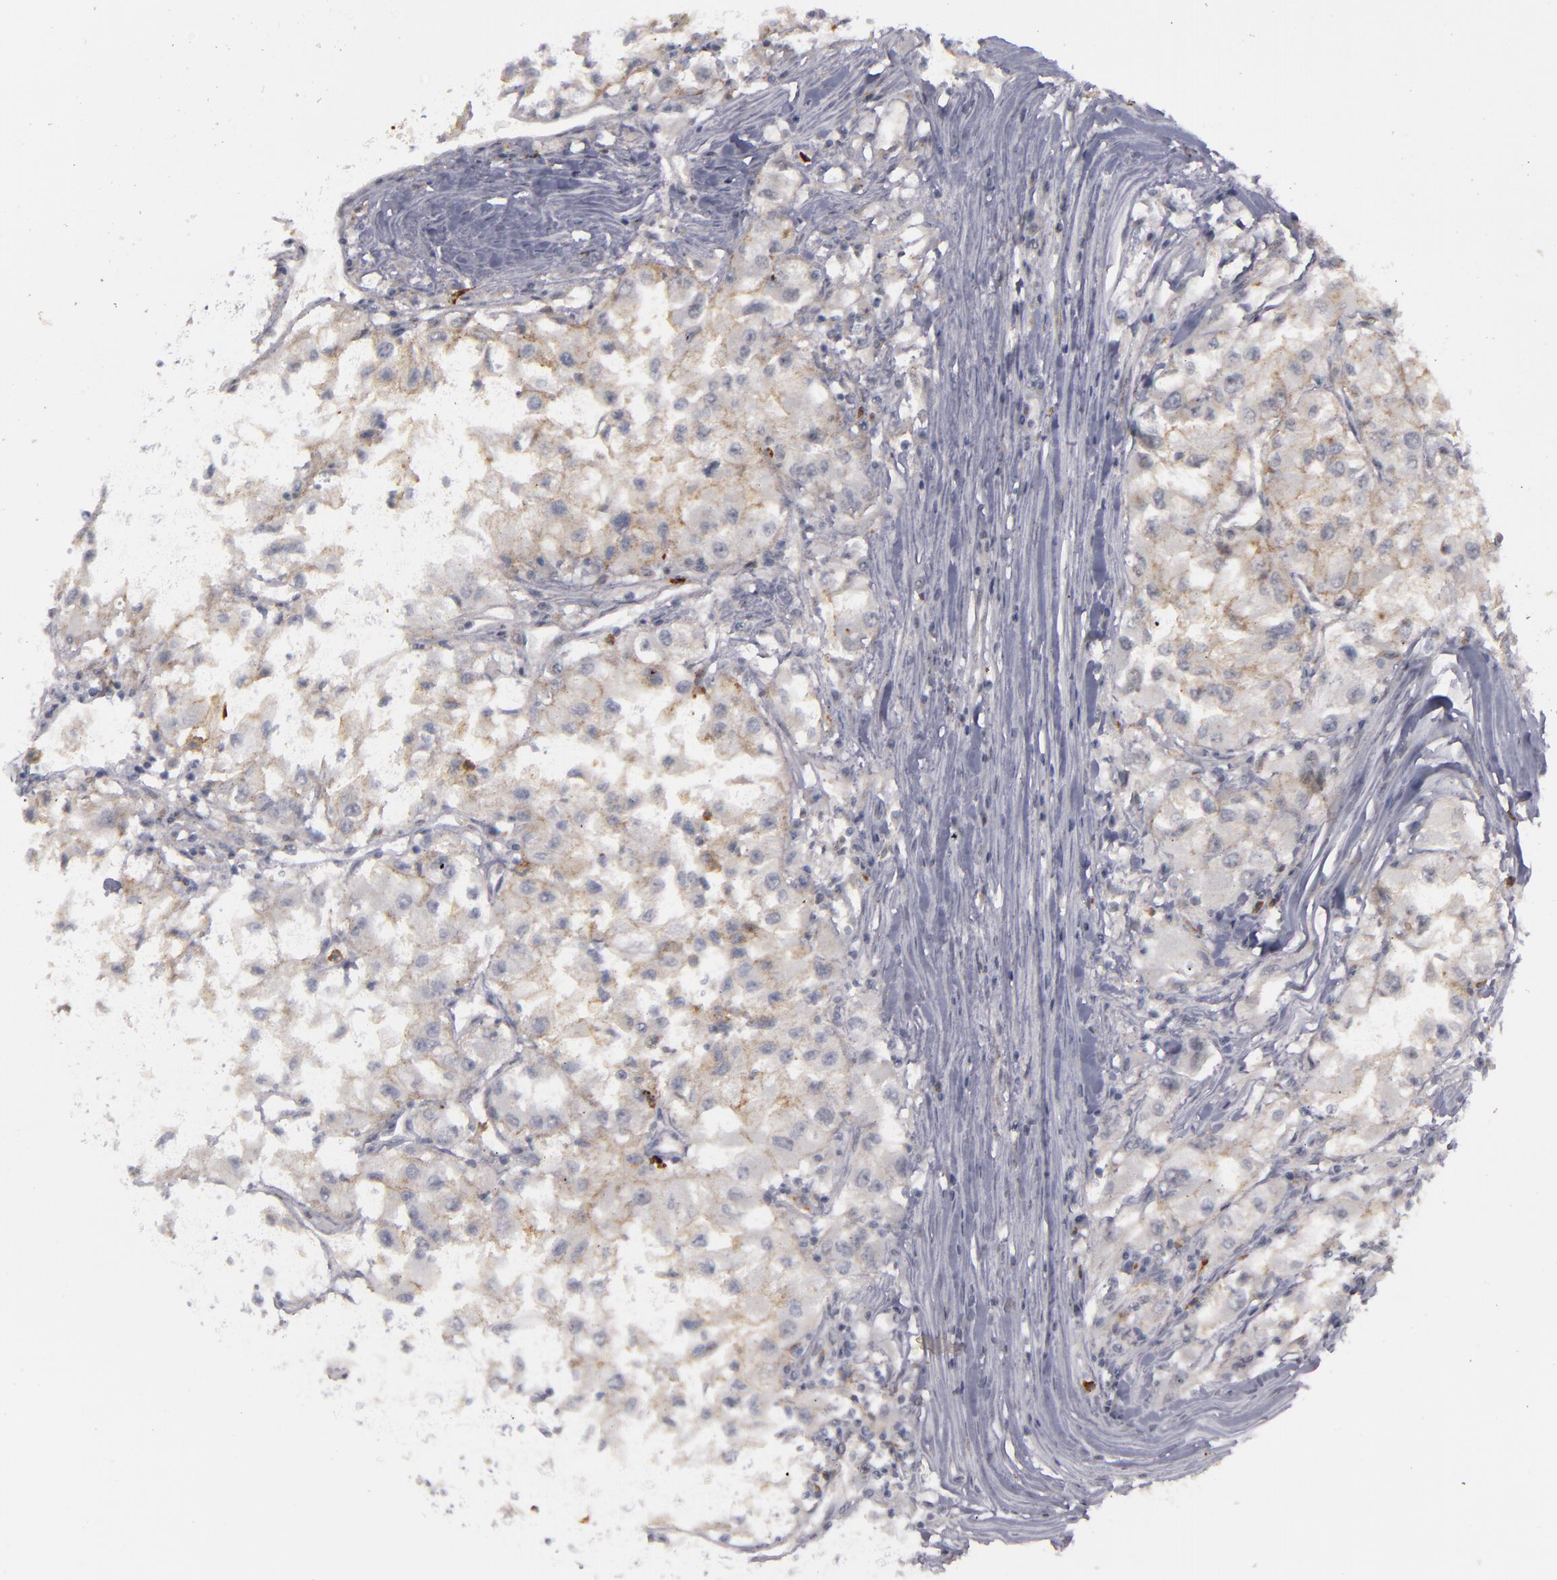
{"staining": {"intensity": "weak", "quantity": ">75%", "location": "cytoplasmic/membranous"}, "tissue": "renal cancer", "cell_type": "Tumor cells", "image_type": "cancer", "snomed": [{"axis": "morphology", "description": "Adenocarcinoma, NOS"}, {"axis": "topography", "description": "Kidney"}], "caption": "A photomicrograph of renal cancer stained for a protein reveals weak cytoplasmic/membranous brown staining in tumor cells.", "gene": "STX3", "patient": {"sex": "male", "age": 59}}